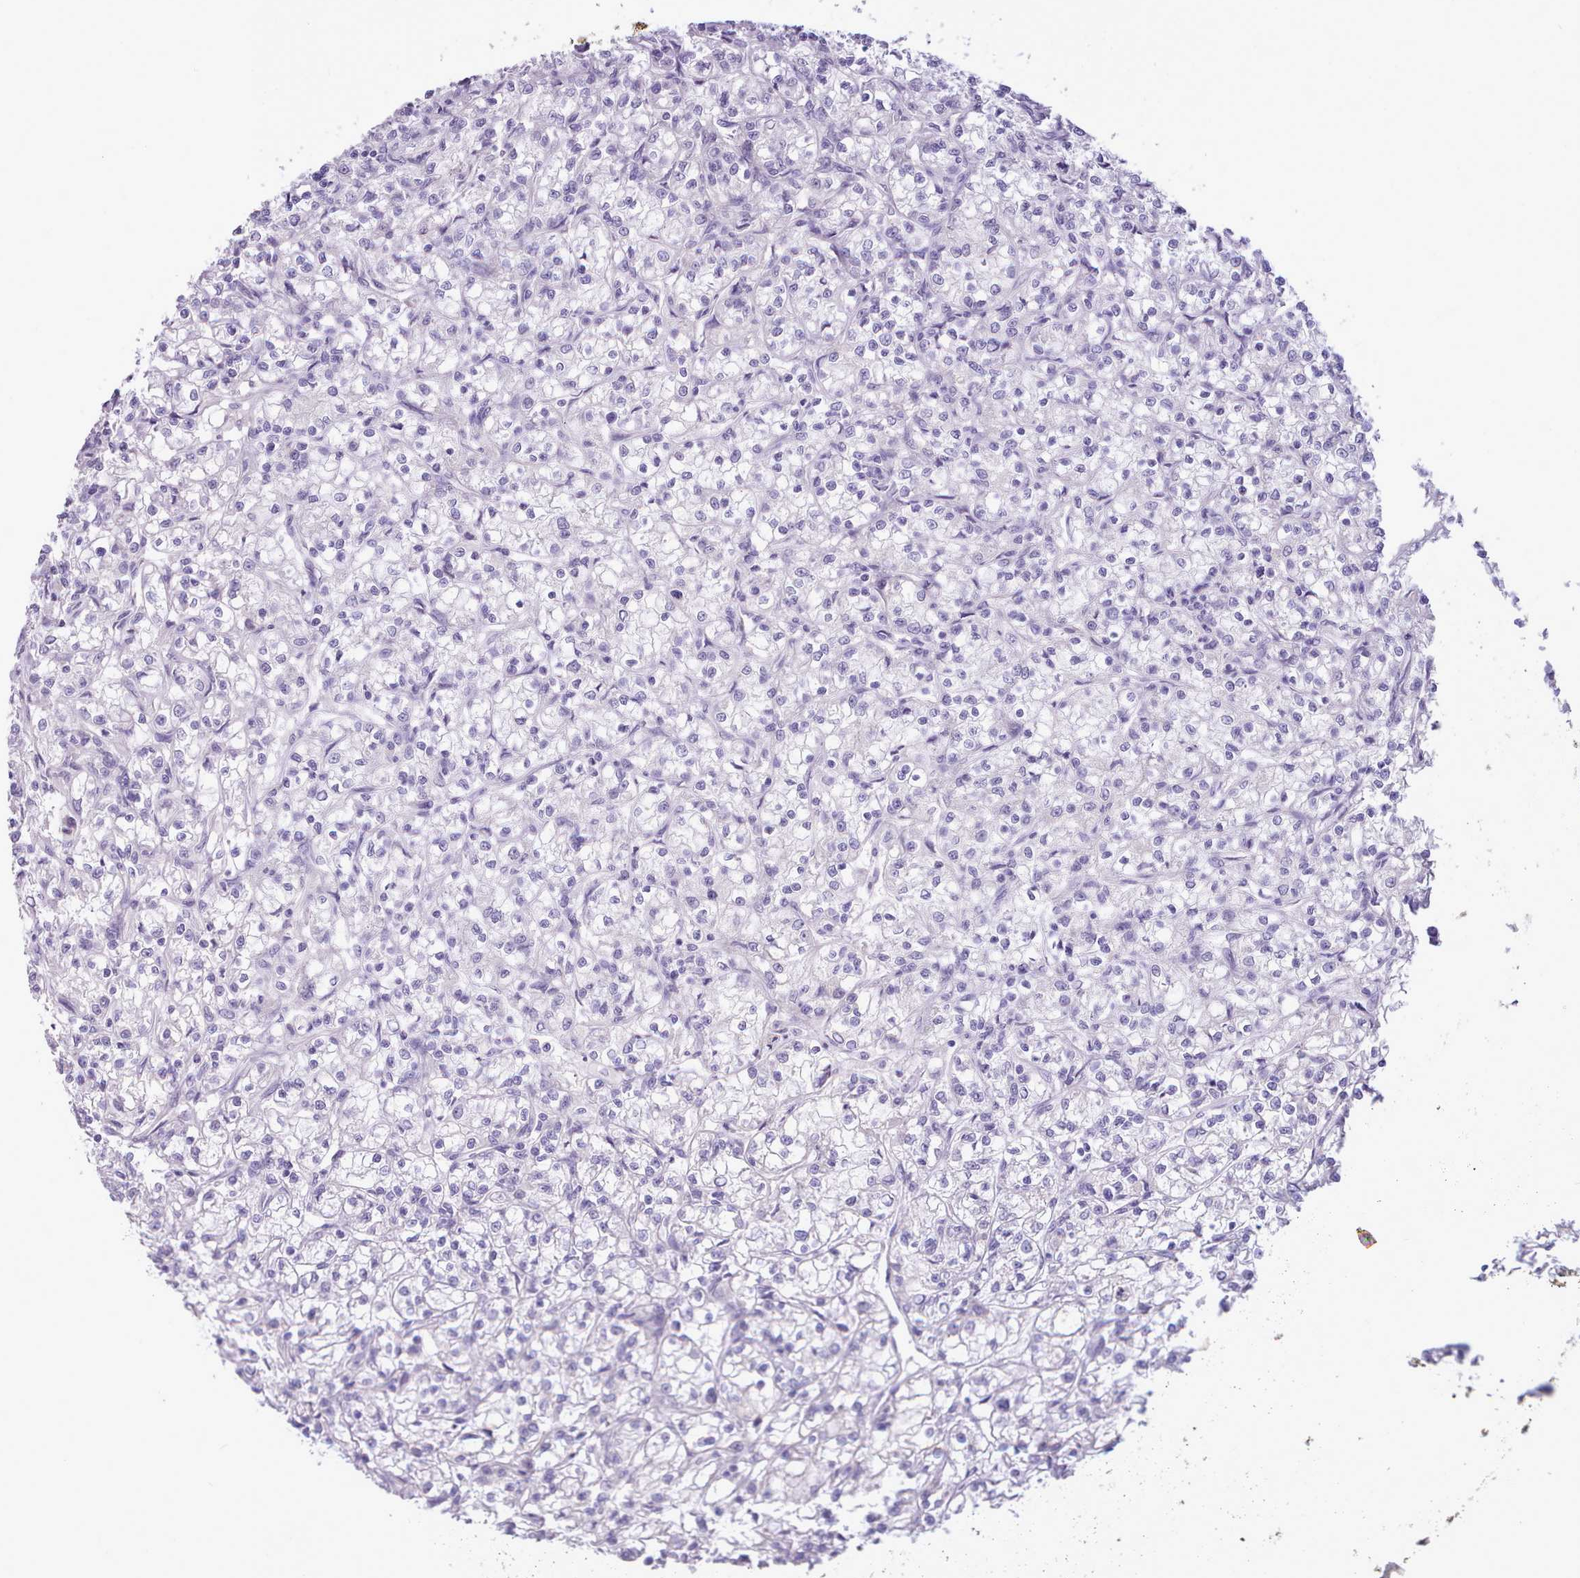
{"staining": {"intensity": "negative", "quantity": "none", "location": "none"}, "tissue": "renal cancer", "cell_type": "Tumor cells", "image_type": "cancer", "snomed": [{"axis": "morphology", "description": "Adenocarcinoma, NOS"}, {"axis": "topography", "description": "Kidney"}], "caption": "Micrograph shows no protein positivity in tumor cells of renal adenocarcinoma tissue.", "gene": "CYP2A13", "patient": {"sex": "female", "age": 59}}